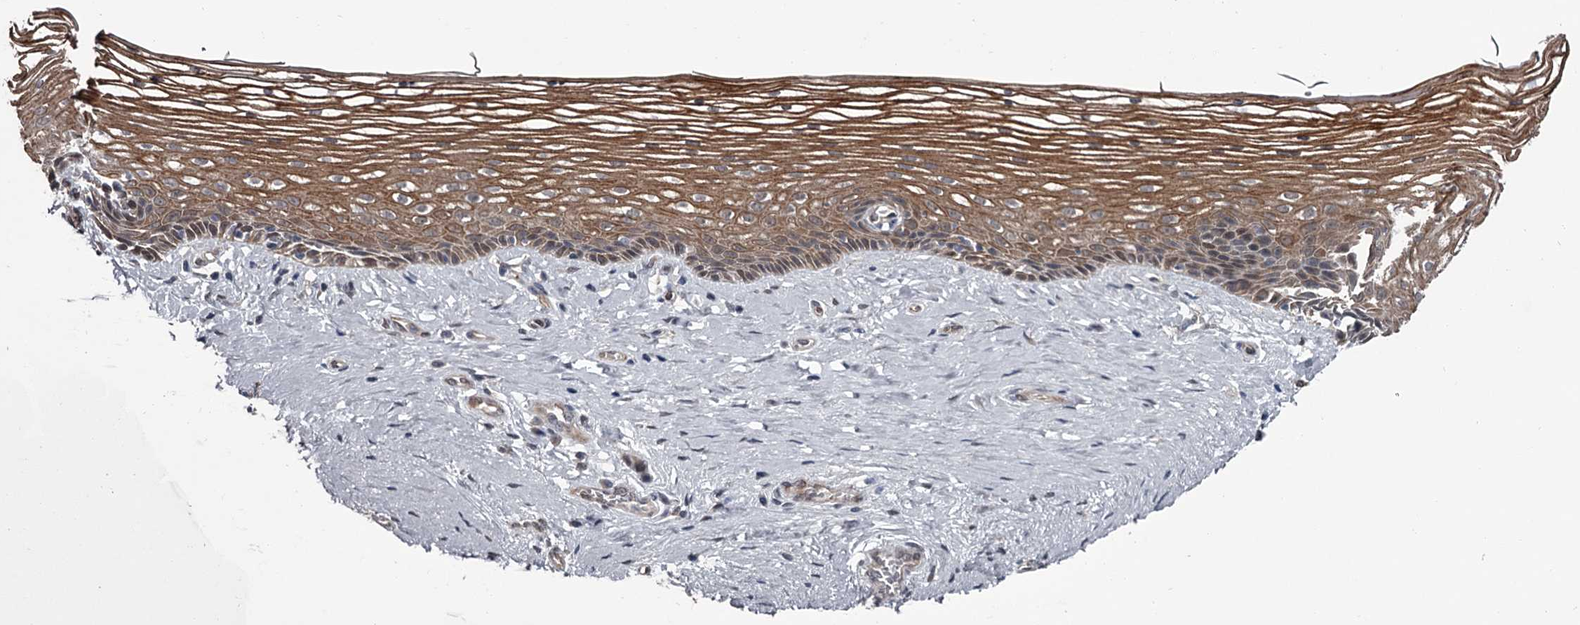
{"staining": {"intensity": "moderate", "quantity": ">75%", "location": "cytoplasmic/membranous"}, "tissue": "vagina", "cell_type": "Squamous epithelial cells", "image_type": "normal", "snomed": [{"axis": "morphology", "description": "Normal tissue, NOS"}, {"axis": "topography", "description": "Vagina"}], "caption": "This is an image of immunohistochemistry (IHC) staining of normal vagina, which shows moderate positivity in the cytoplasmic/membranous of squamous epithelial cells.", "gene": "PRPF40B", "patient": {"sex": "female", "age": 46}}